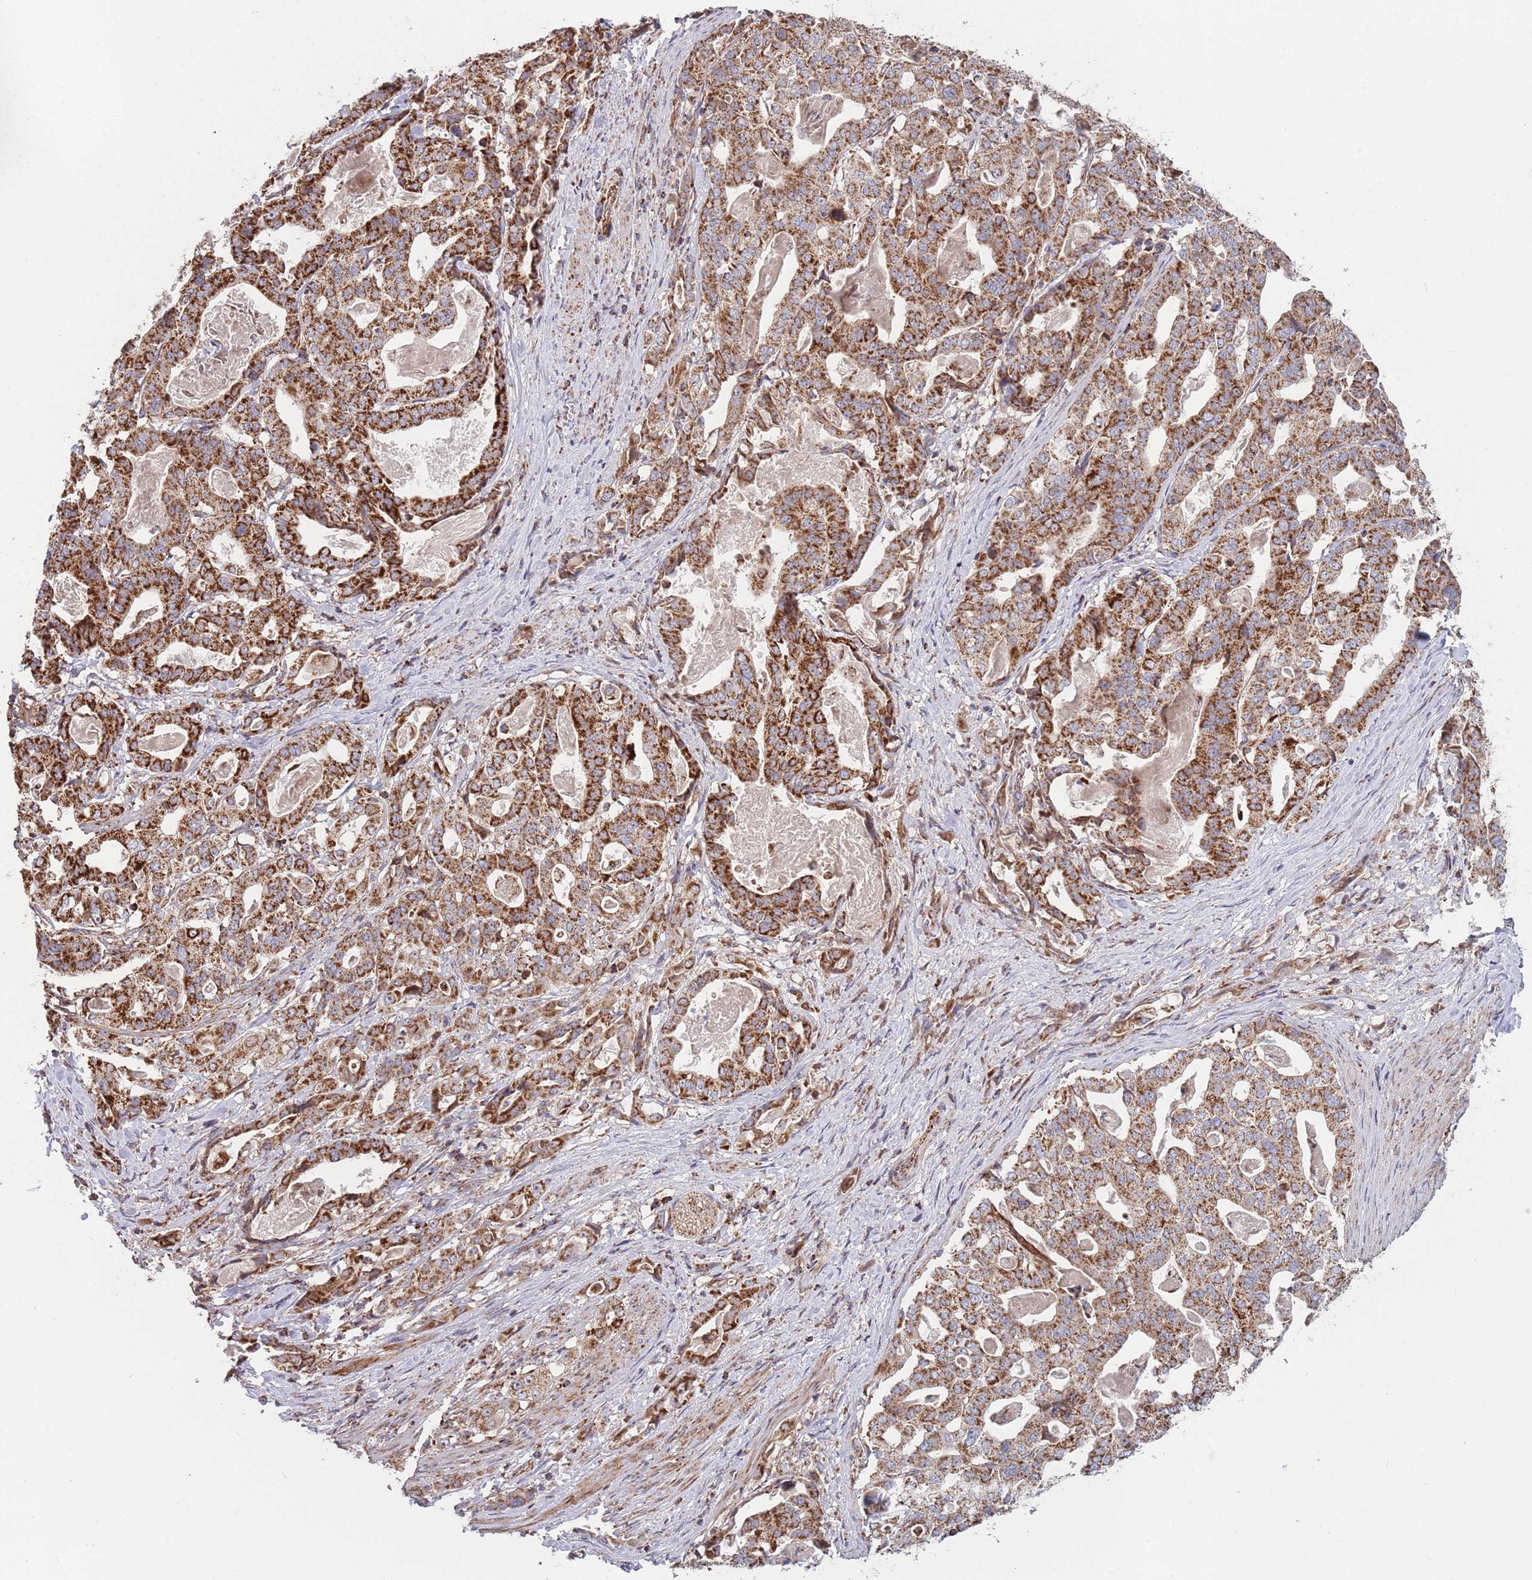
{"staining": {"intensity": "strong", "quantity": ">75%", "location": "cytoplasmic/membranous"}, "tissue": "stomach cancer", "cell_type": "Tumor cells", "image_type": "cancer", "snomed": [{"axis": "morphology", "description": "Adenocarcinoma, NOS"}, {"axis": "topography", "description": "Stomach"}], "caption": "Protein analysis of stomach cancer tissue exhibits strong cytoplasmic/membranous staining in about >75% of tumor cells. The protein is stained brown, and the nuclei are stained in blue (DAB IHC with brightfield microscopy, high magnification).", "gene": "ATP5PD", "patient": {"sex": "male", "age": 48}}